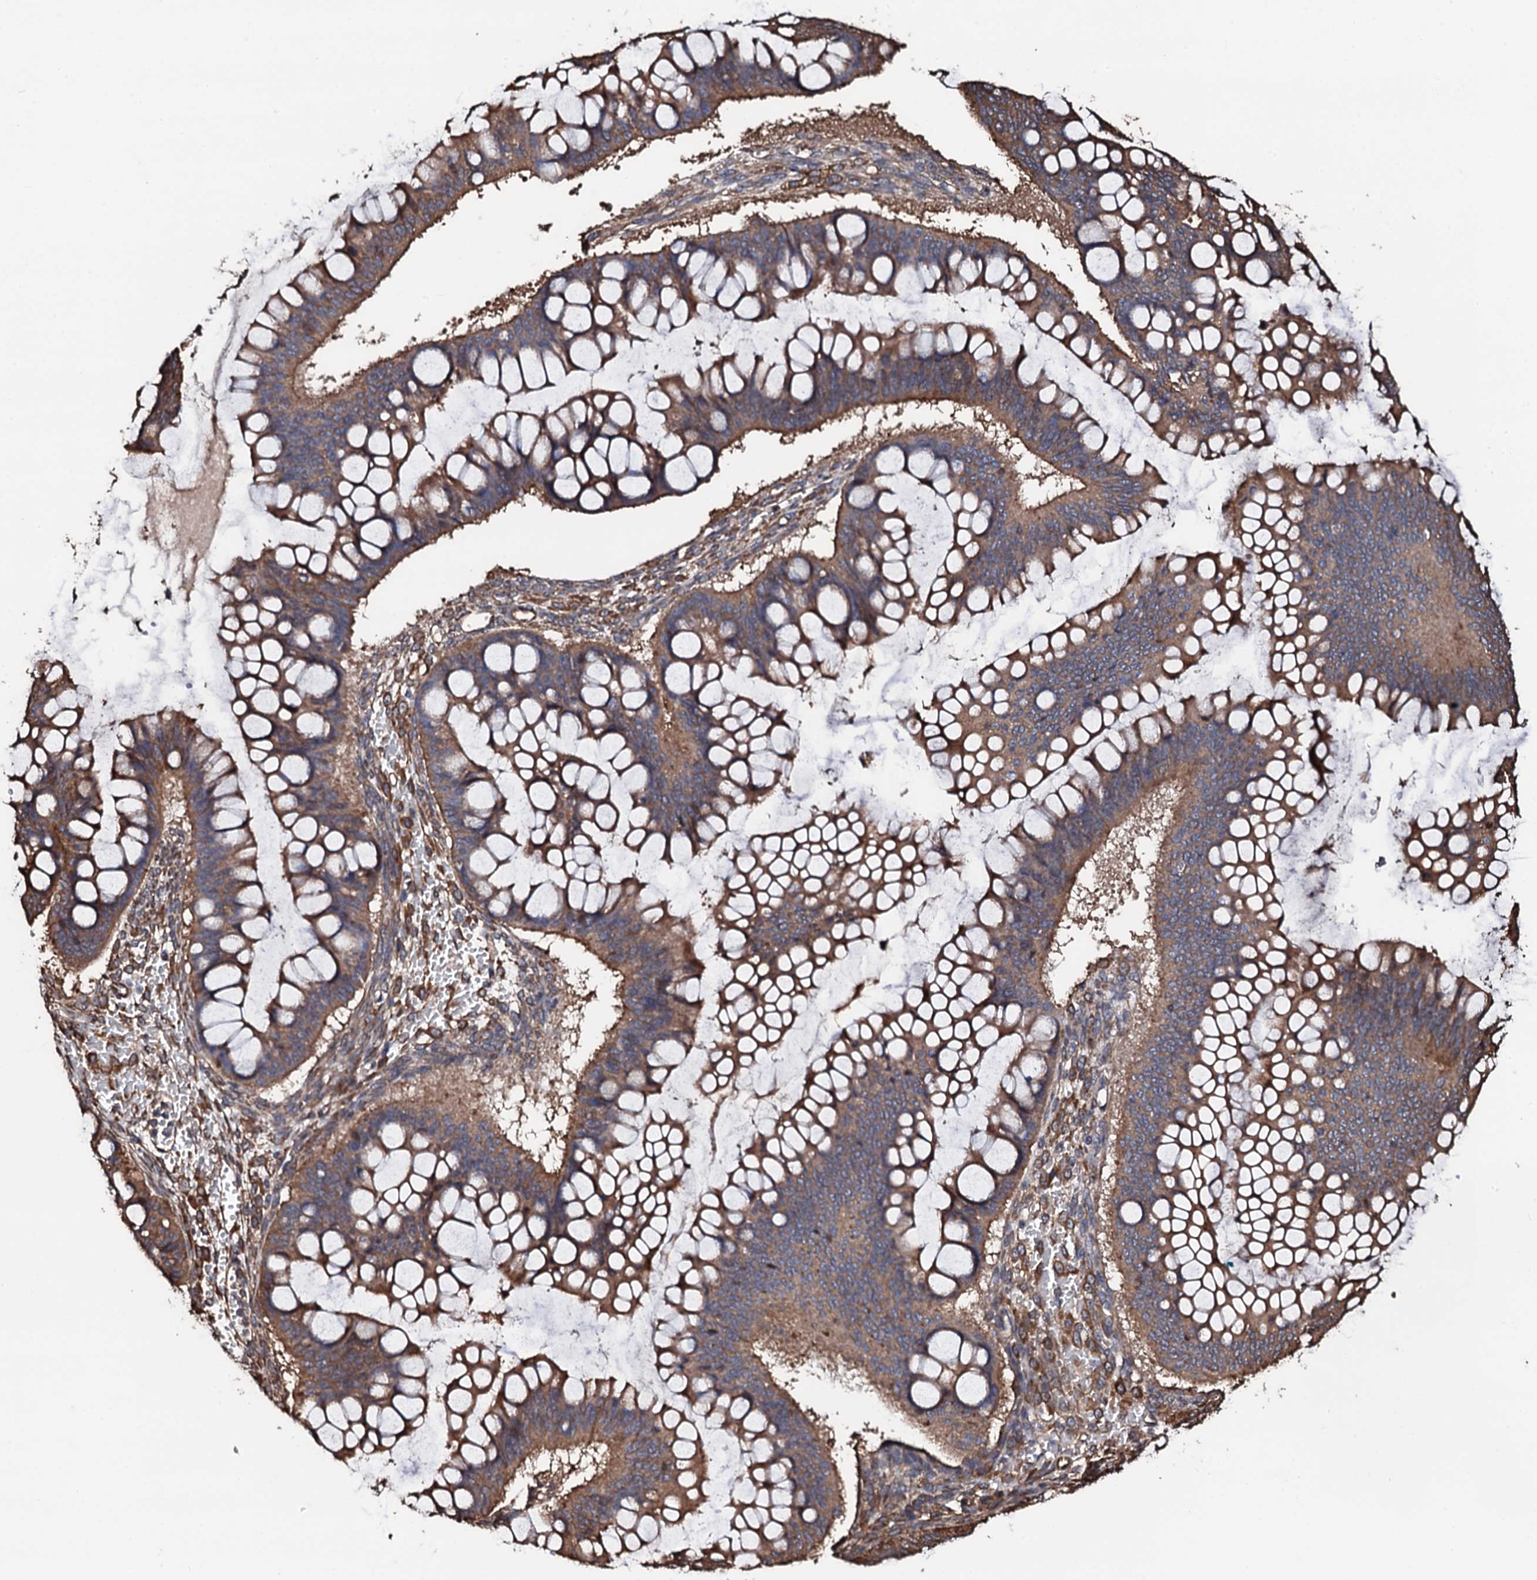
{"staining": {"intensity": "moderate", "quantity": ">75%", "location": "cytoplasmic/membranous"}, "tissue": "ovarian cancer", "cell_type": "Tumor cells", "image_type": "cancer", "snomed": [{"axis": "morphology", "description": "Cystadenocarcinoma, mucinous, NOS"}, {"axis": "topography", "description": "Ovary"}], "caption": "Ovarian cancer (mucinous cystadenocarcinoma) stained with a brown dye demonstrates moderate cytoplasmic/membranous positive positivity in about >75% of tumor cells.", "gene": "CKAP5", "patient": {"sex": "female", "age": 73}}